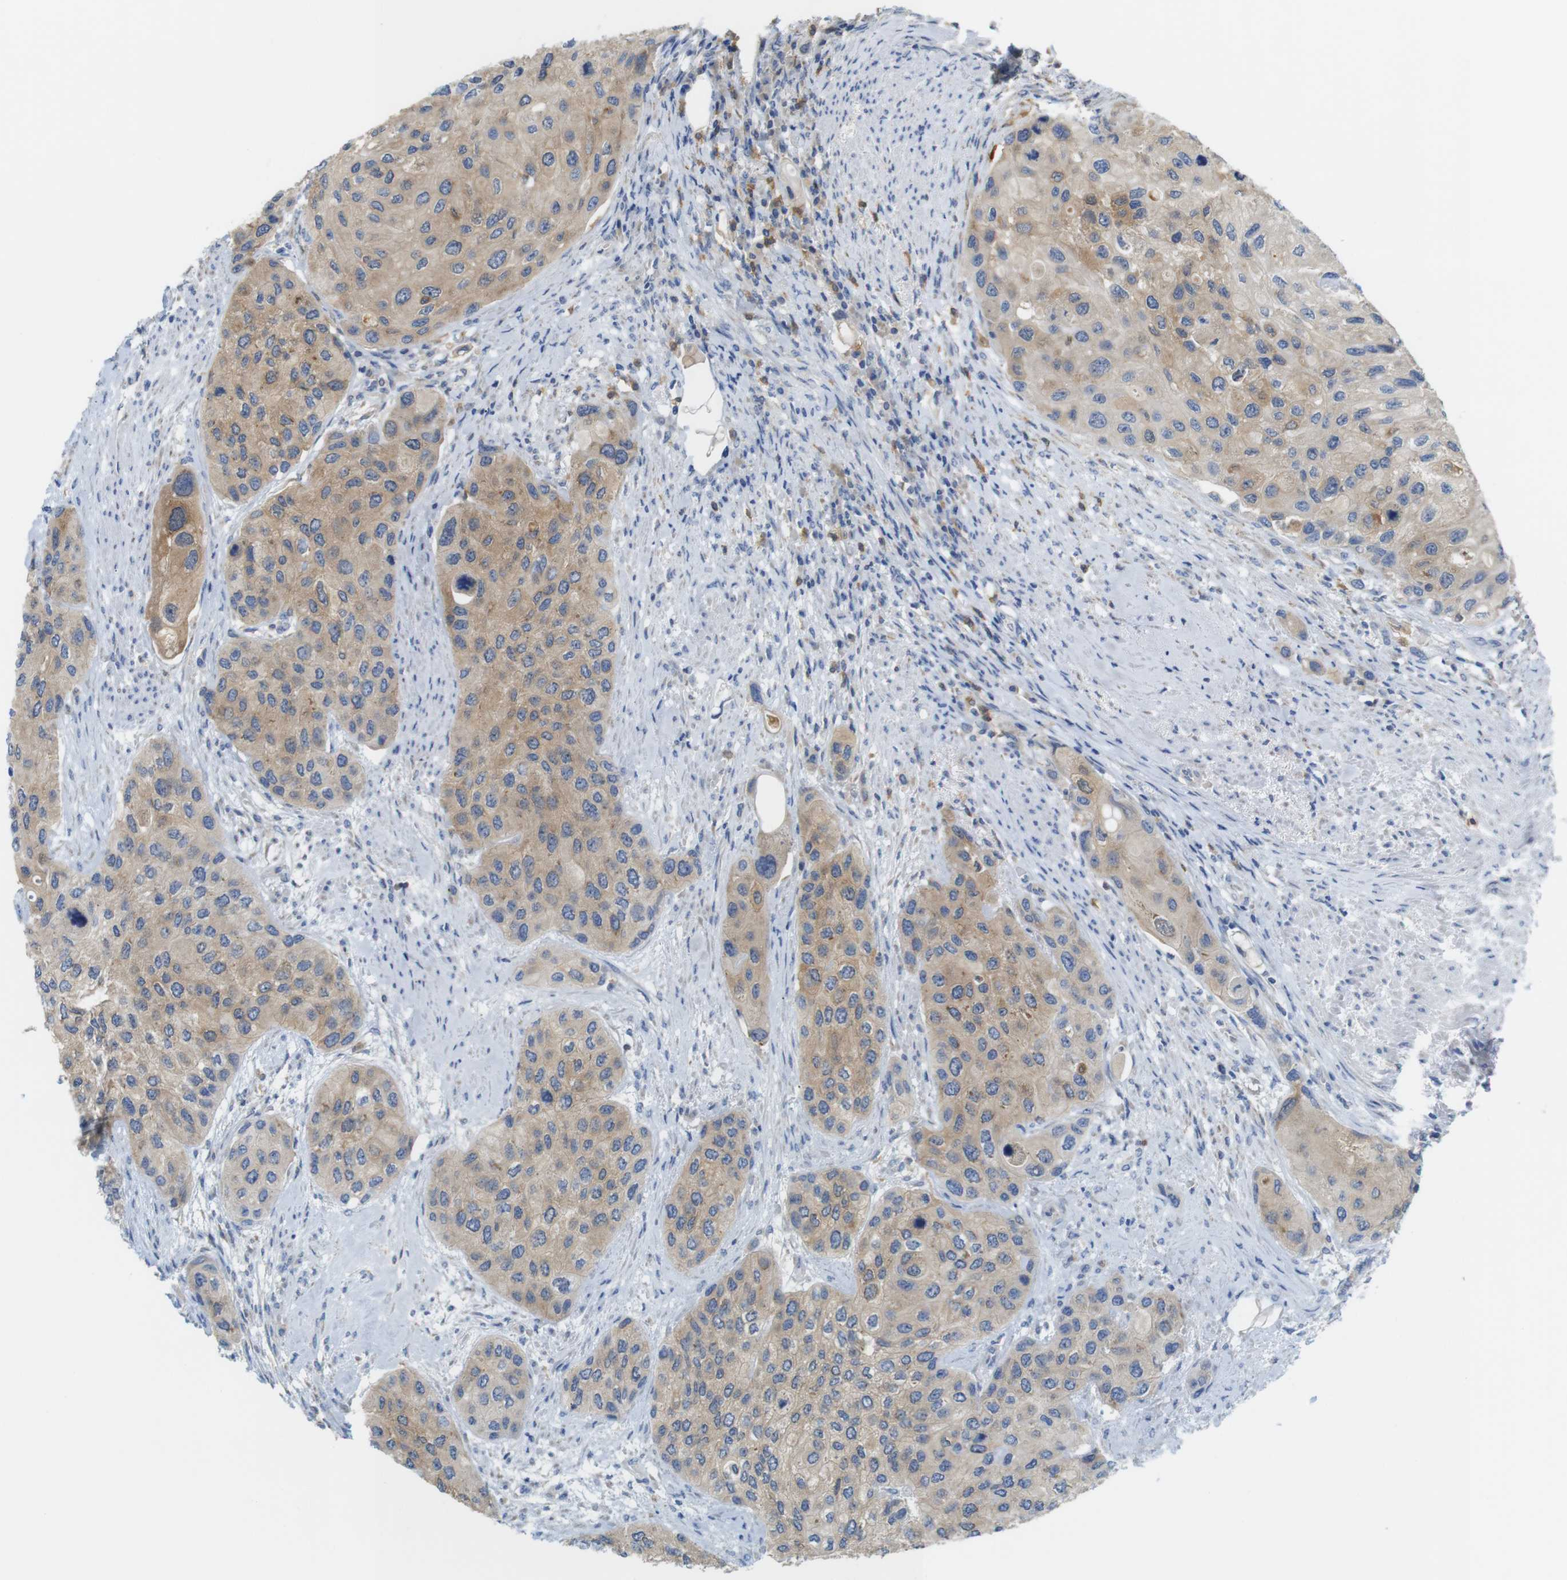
{"staining": {"intensity": "moderate", "quantity": ">75%", "location": "cytoplasmic/membranous"}, "tissue": "urothelial cancer", "cell_type": "Tumor cells", "image_type": "cancer", "snomed": [{"axis": "morphology", "description": "Urothelial carcinoma, High grade"}, {"axis": "topography", "description": "Urinary bladder"}], "caption": "Immunohistochemical staining of human urothelial cancer displays moderate cytoplasmic/membranous protein positivity in approximately >75% of tumor cells.", "gene": "NEBL", "patient": {"sex": "female", "age": 56}}